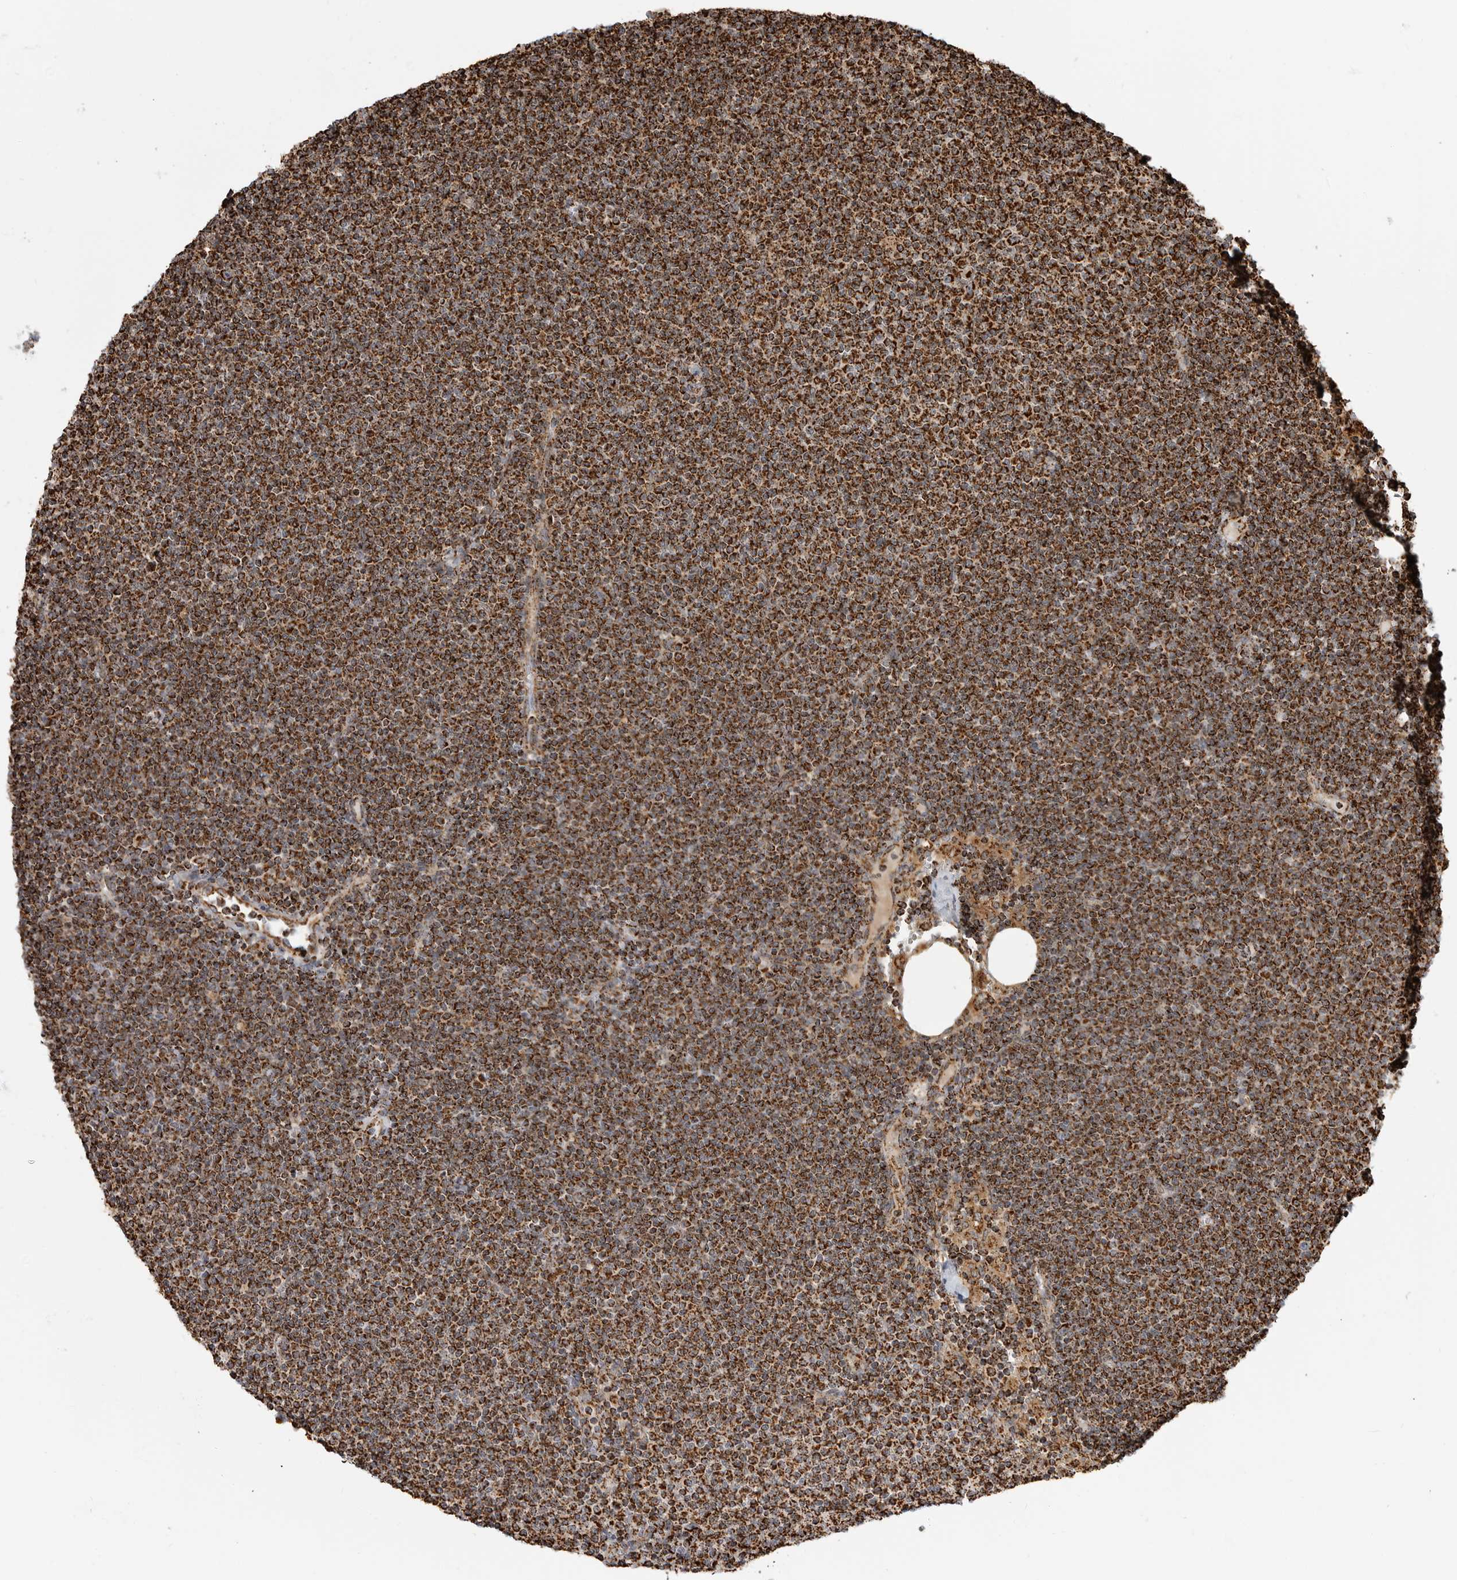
{"staining": {"intensity": "strong", "quantity": ">75%", "location": "cytoplasmic/membranous"}, "tissue": "lymphoma", "cell_type": "Tumor cells", "image_type": "cancer", "snomed": [{"axis": "morphology", "description": "Malignant lymphoma, non-Hodgkin's type, Low grade"}, {"axis": "topography", "description": "Lymph node"}], "caption": "Tumor cells demonstrate high levels of strong cytoplasmic/membranous positivity in about >75% of cells in human lymphoma.", "gene": "BMP2K", "patient": {"sex": "female", "age": 53}}